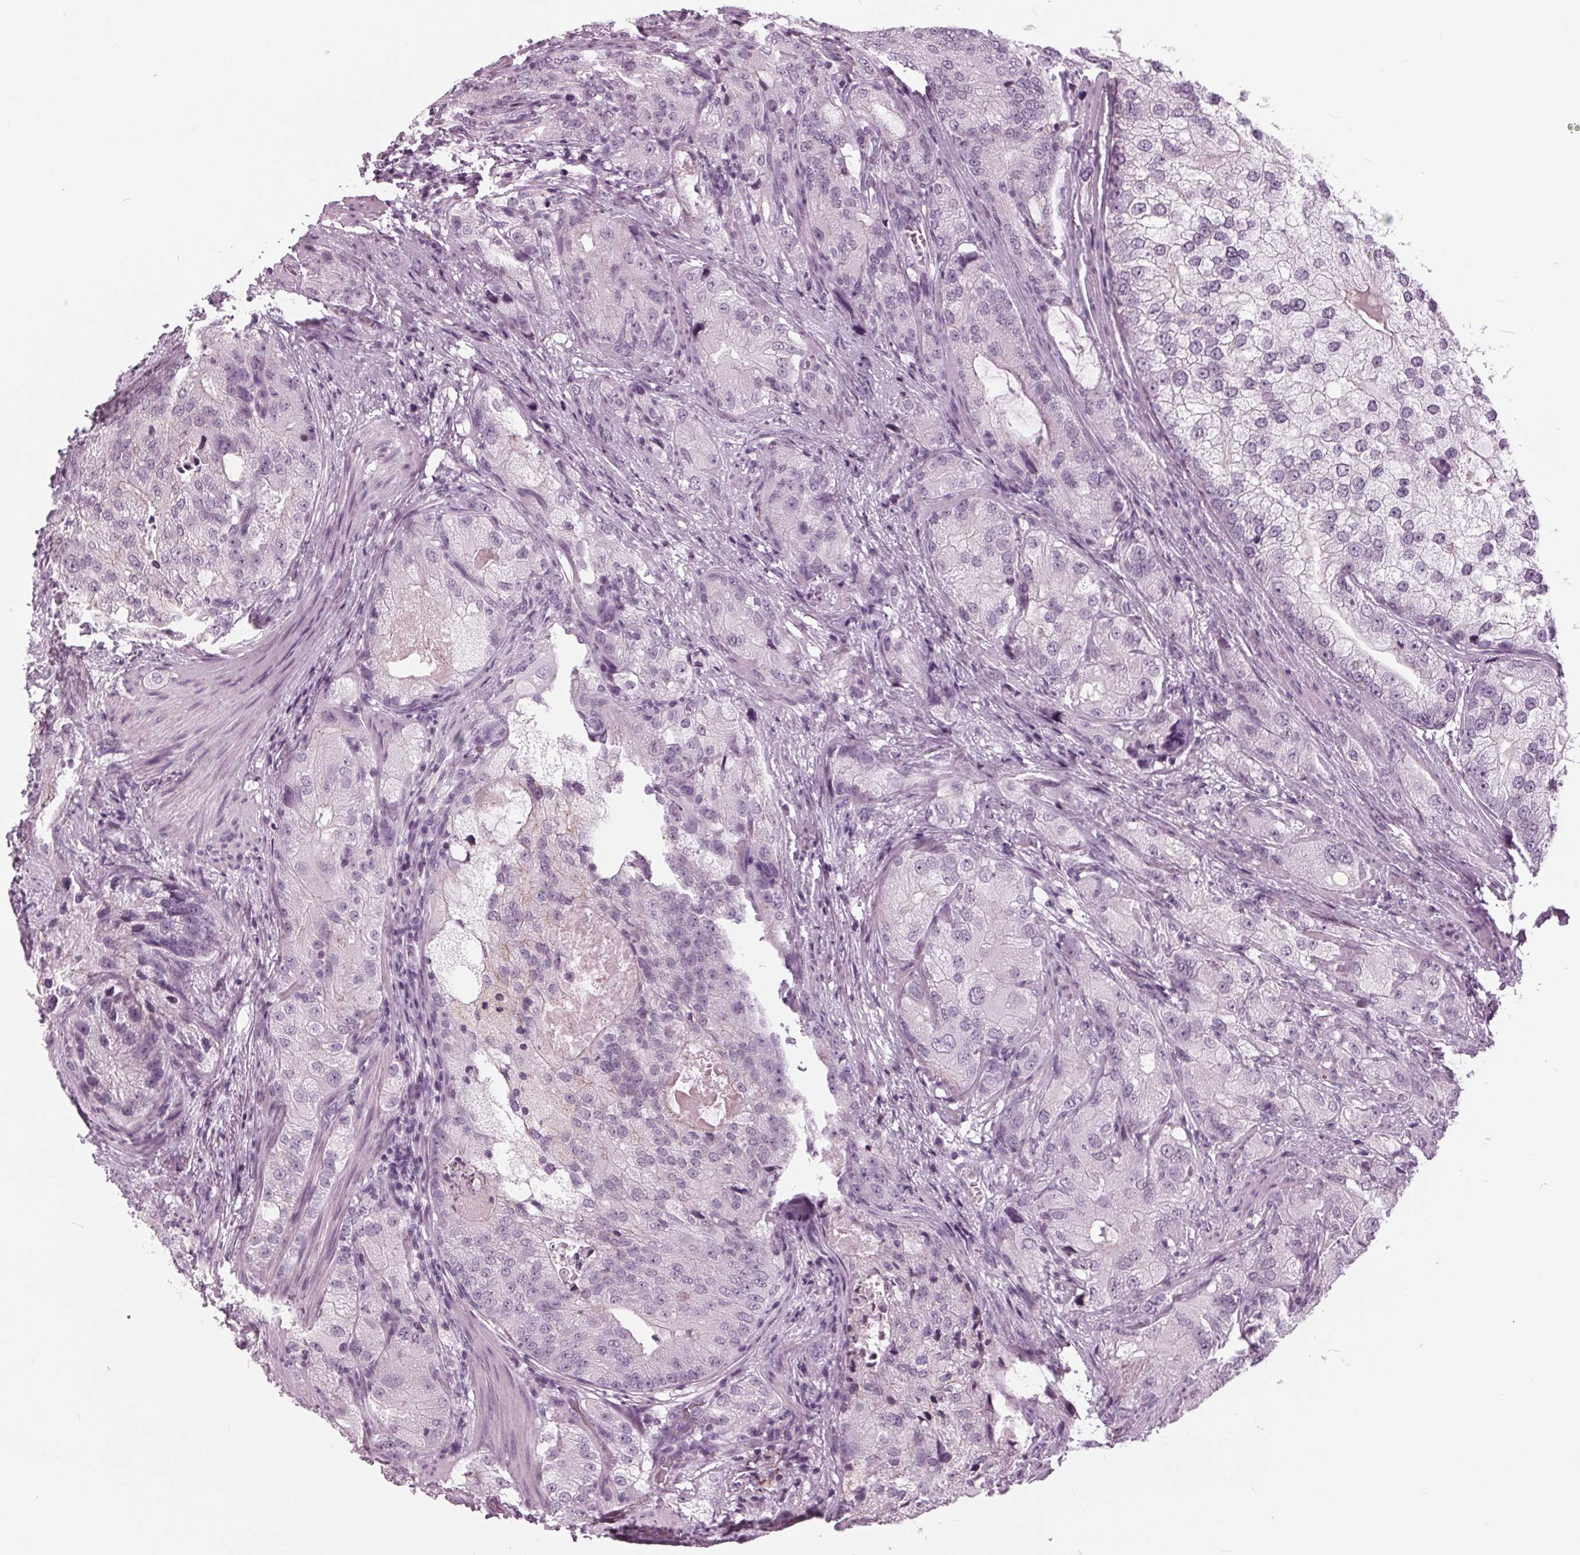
{"staining": {"intensity": "negative", "quantity": "none", "location": "none"}, "tissue": "prostate cancer", "cell_type": "Tumor cells", "image_type": "cancer", "snomed": [{"axis": "morphology", "description": "Adenocarcinoma, High grade"}, {"axis": "topography", "description": "Prostate"}], "caption": "Immunohistochemistry (IHC) photomicrograph of neoplastic tissue: prostate high-grade adenocarcinoma stained with DAB (3,3'-diaminobenzidine) exhibits no significant protein positivity in tumor cells.", "gene": "SLC9A4", "patient": {"sex": "male", "age": 70}}